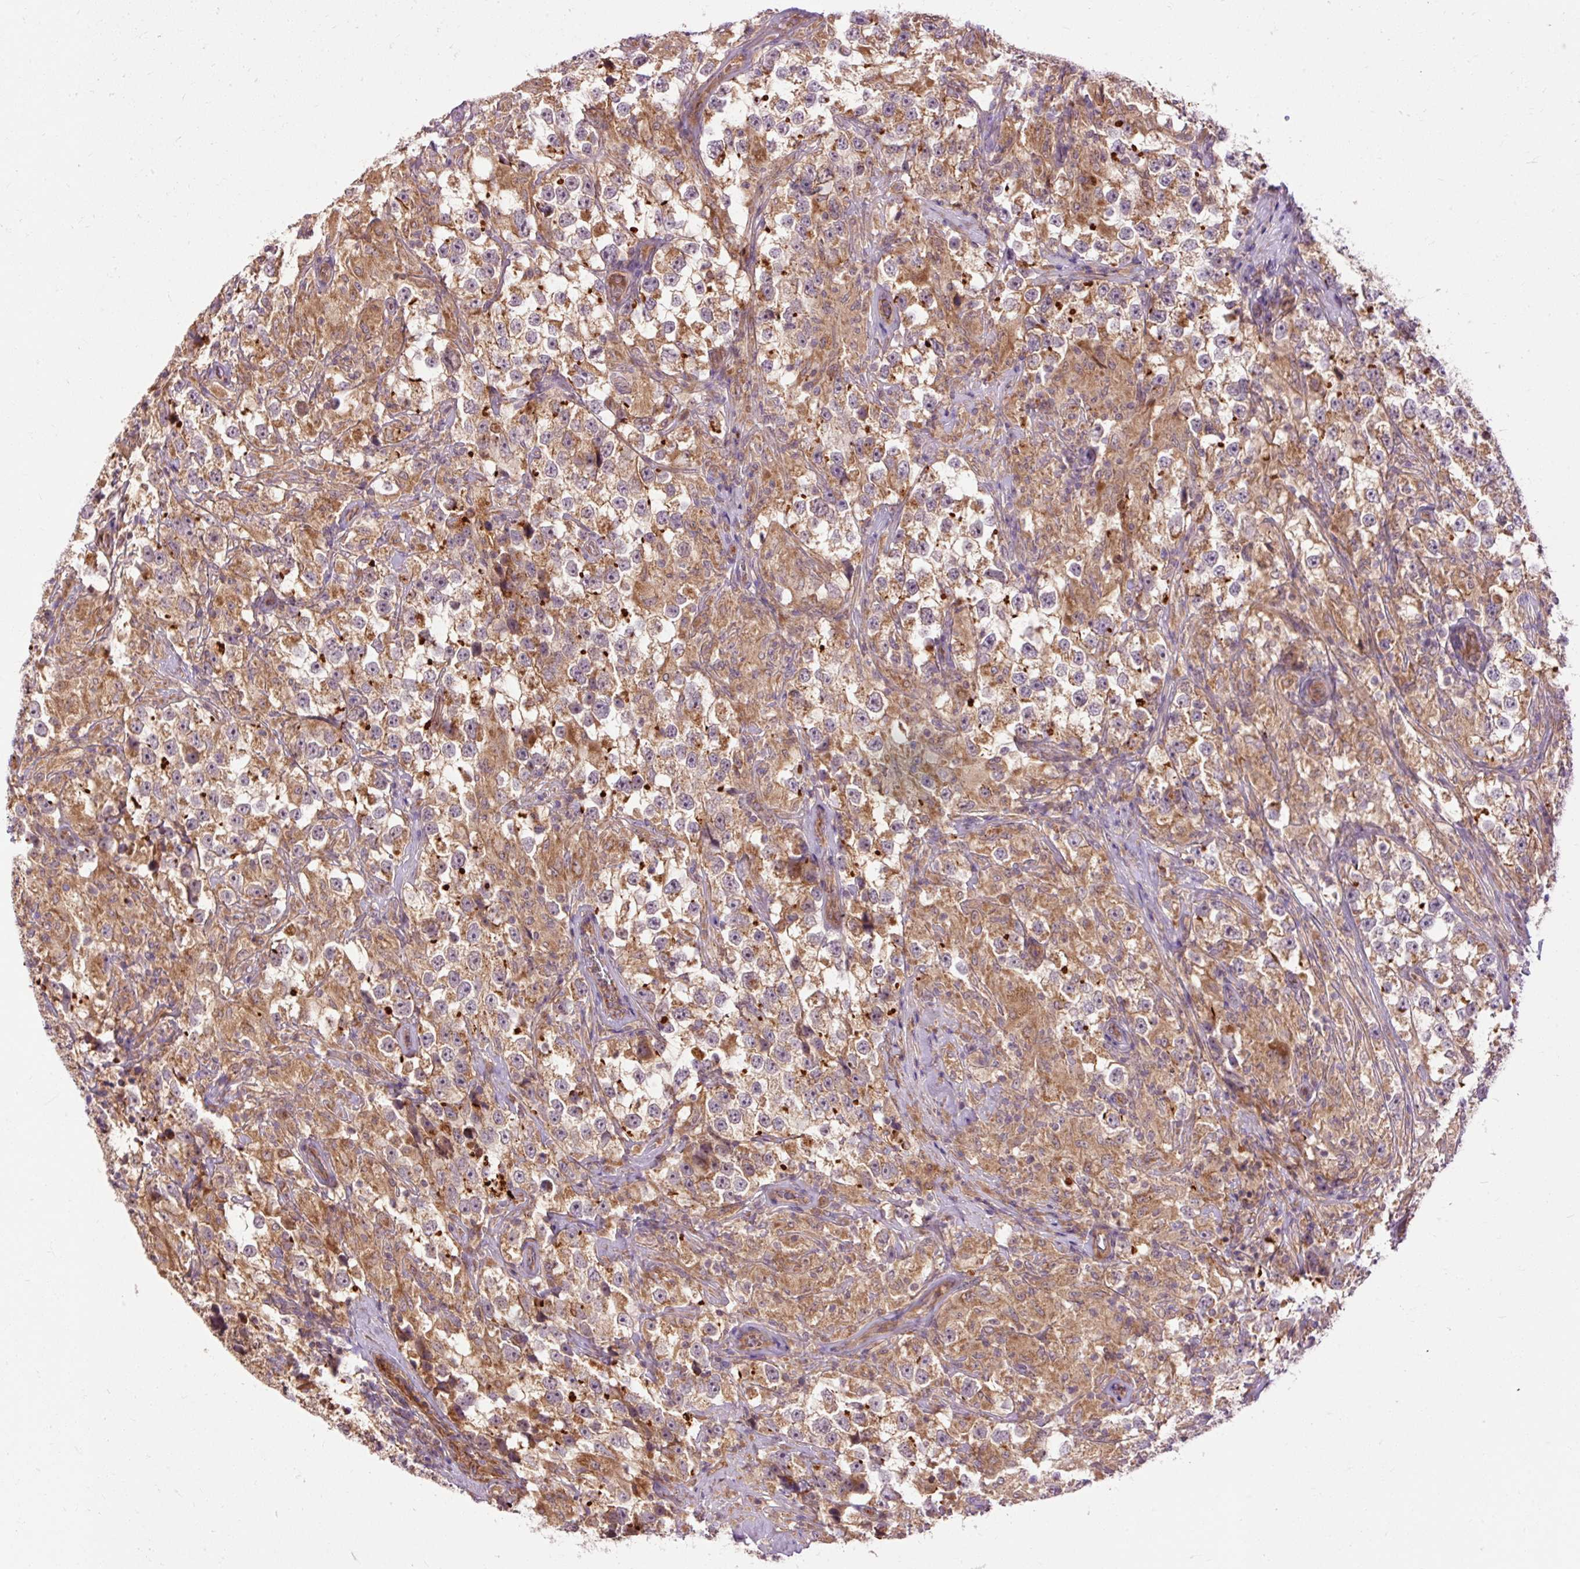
{"staining": {"intensity": "weak", "quantity": ">75%", "location": "cytoplasmic/membranous"}, "tissue": "testis cancer", "cell_type": "Tumor cells", "image_type": "cancer", "snomed": [{"axis": "morphology", "description": "Seminoma, NOS"}, {"axis": "topography", "description": "Testis"}], "caption": "Immunohistochemistry (IHC) staining of testis cancer, which demonstrates low levels of weak cytoplasmic/membranous expression in approximately >75% of tumor cells indicating weak cytoplasmic/membranous protein positivity. The staining was performed using DAB (brown) for protein detection and nuclei were counterstained in hematoxylin (blue).", "gene": "RIPOR3", "patient": {"sex": "male", "age": 46}}